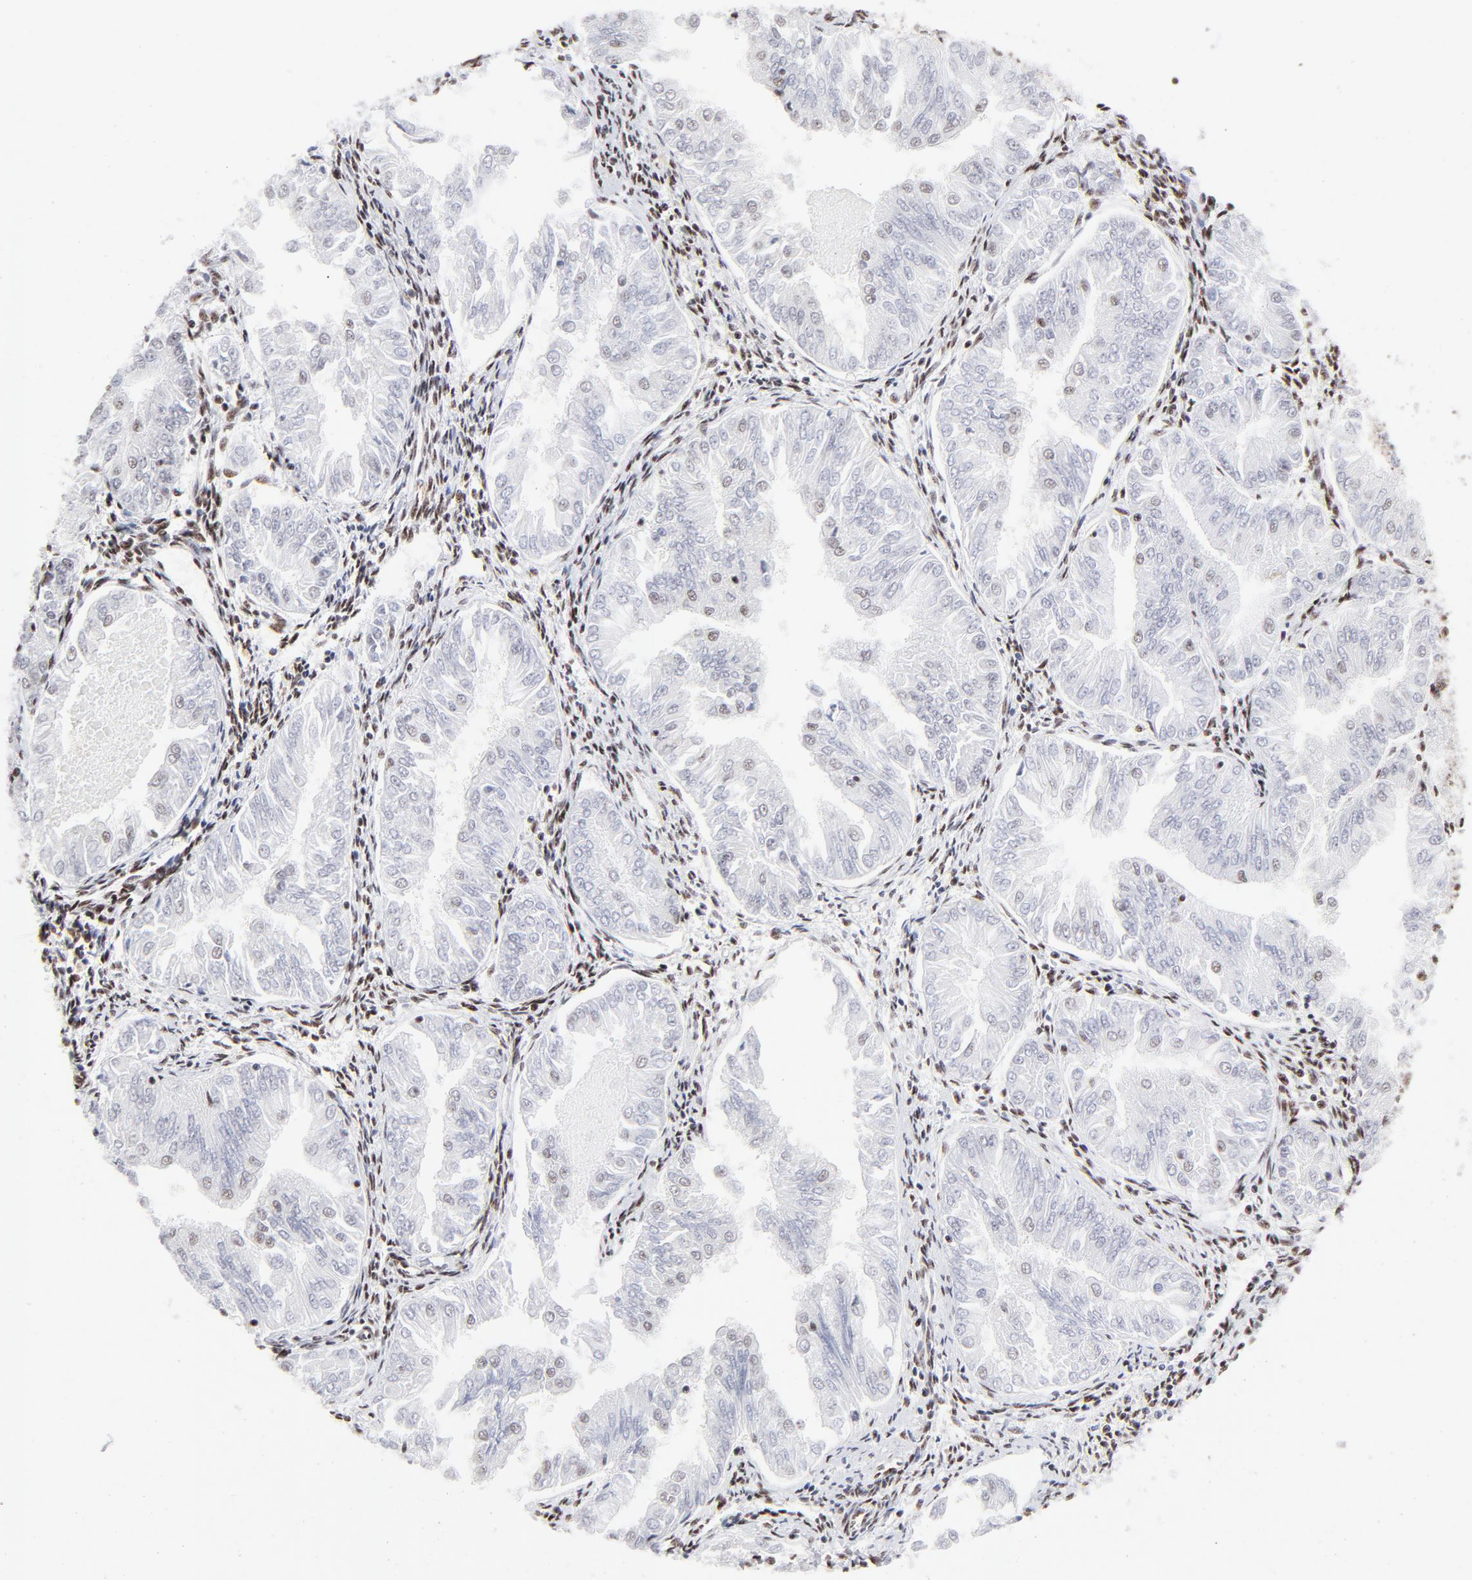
{"staining": {"intensity": "weak", "quantity": "<25%", "location": "nuclear"}, "tissue": "endometrial cancer", "cell_type": "Tumor cells", "image_type": "cancer", "snomed": [{"axis": "morphology", "description": "Adenocarcinoma, NOS"}, {"axis": "topography", "description": "Endometrium"}], "caption": "Tumor cells show no significant protein expression in endometrial adenocarcinoma.", "gene": "NFYB", "patient": {"sex": "female", "age": 53}}